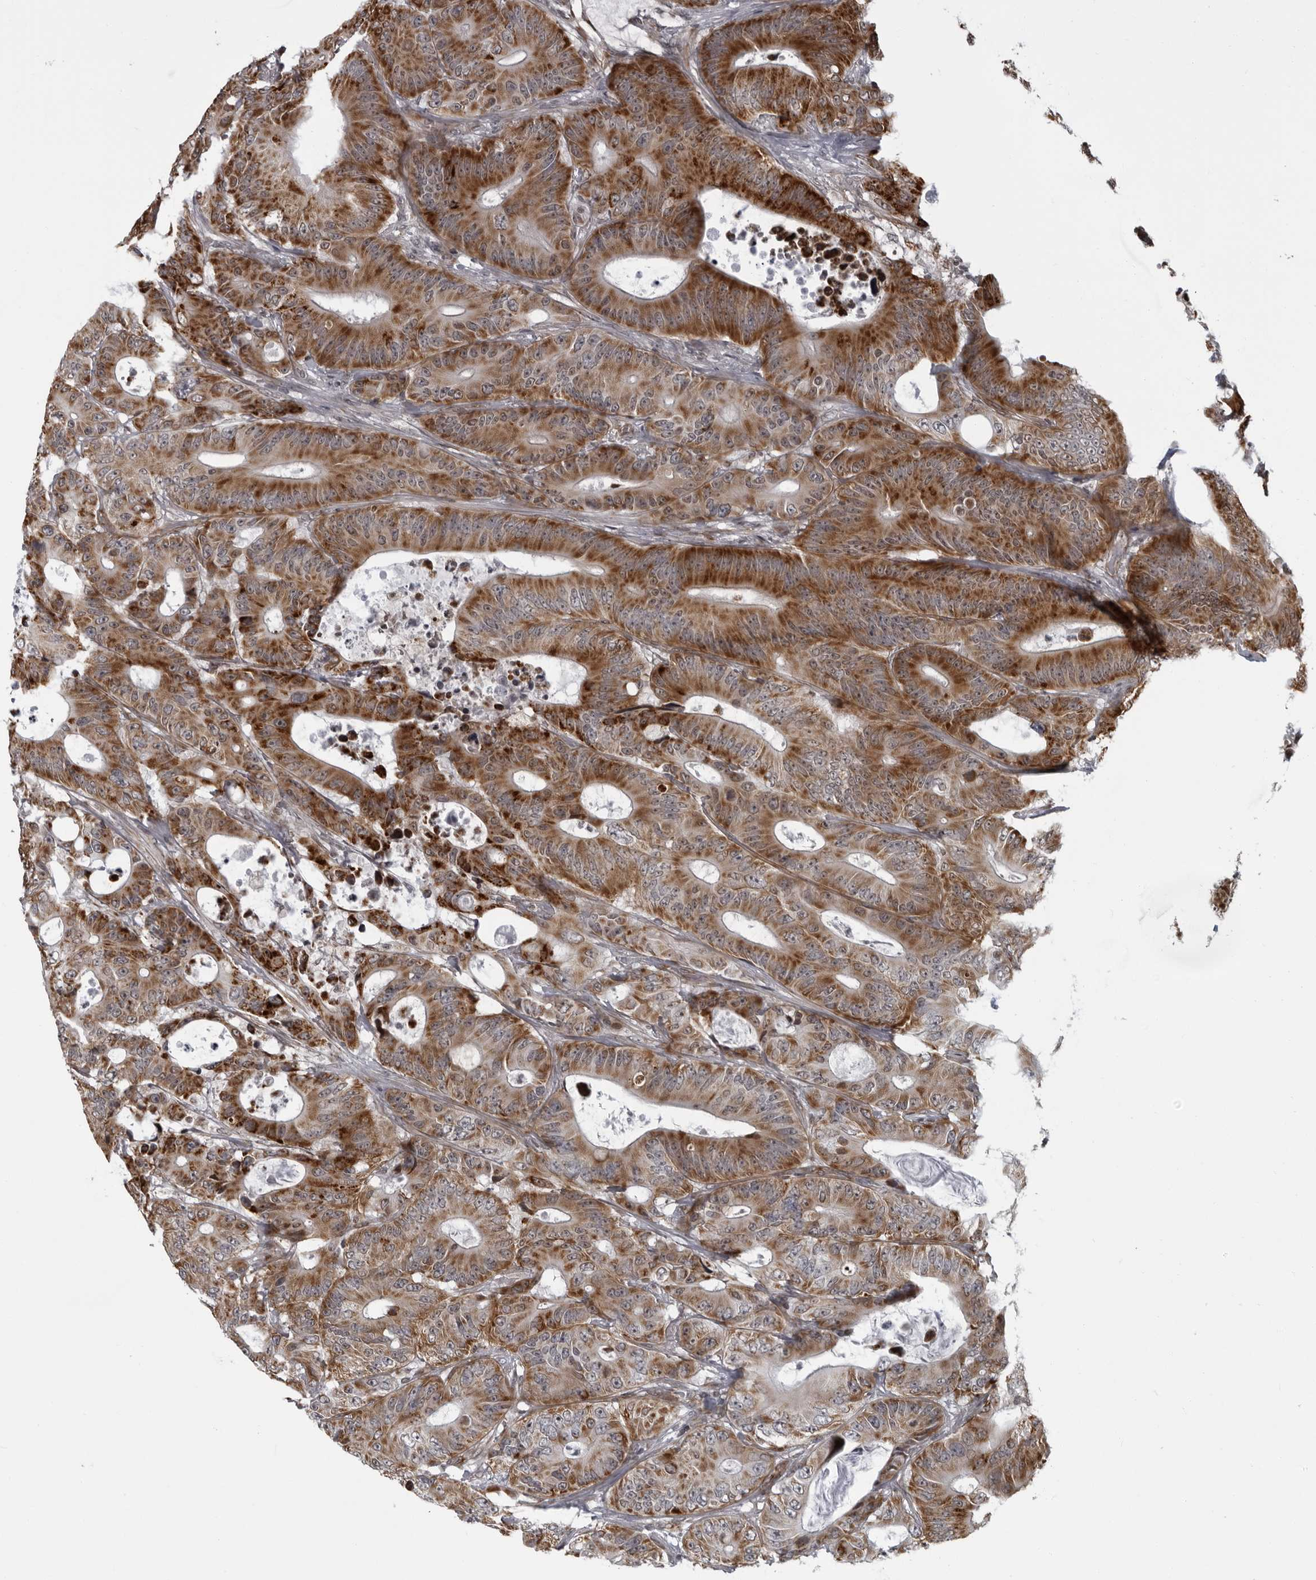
{"staining": {"intensity": "strong", "quantity": ">75%", "location": "cytoplasmic/membranous"}, "tissue": "colorectal cancer", "cell_type": "Tumor cells", "image_type": "cancer", "snomed": [{"axis": "morphology", "description": "Adenocarcinoma, NOS"}, {"axis": "topography", "description": "Colon"}], "caption": "Immunohistochemical staining of colorectal cancer (adenocarcinoma) reveals high levels of strong cytoplasmic/membranous protein positivity in approximately >75% of tumor cells.", "gene": "RTCA", "patient": {"sex": "male", "age": 83}}